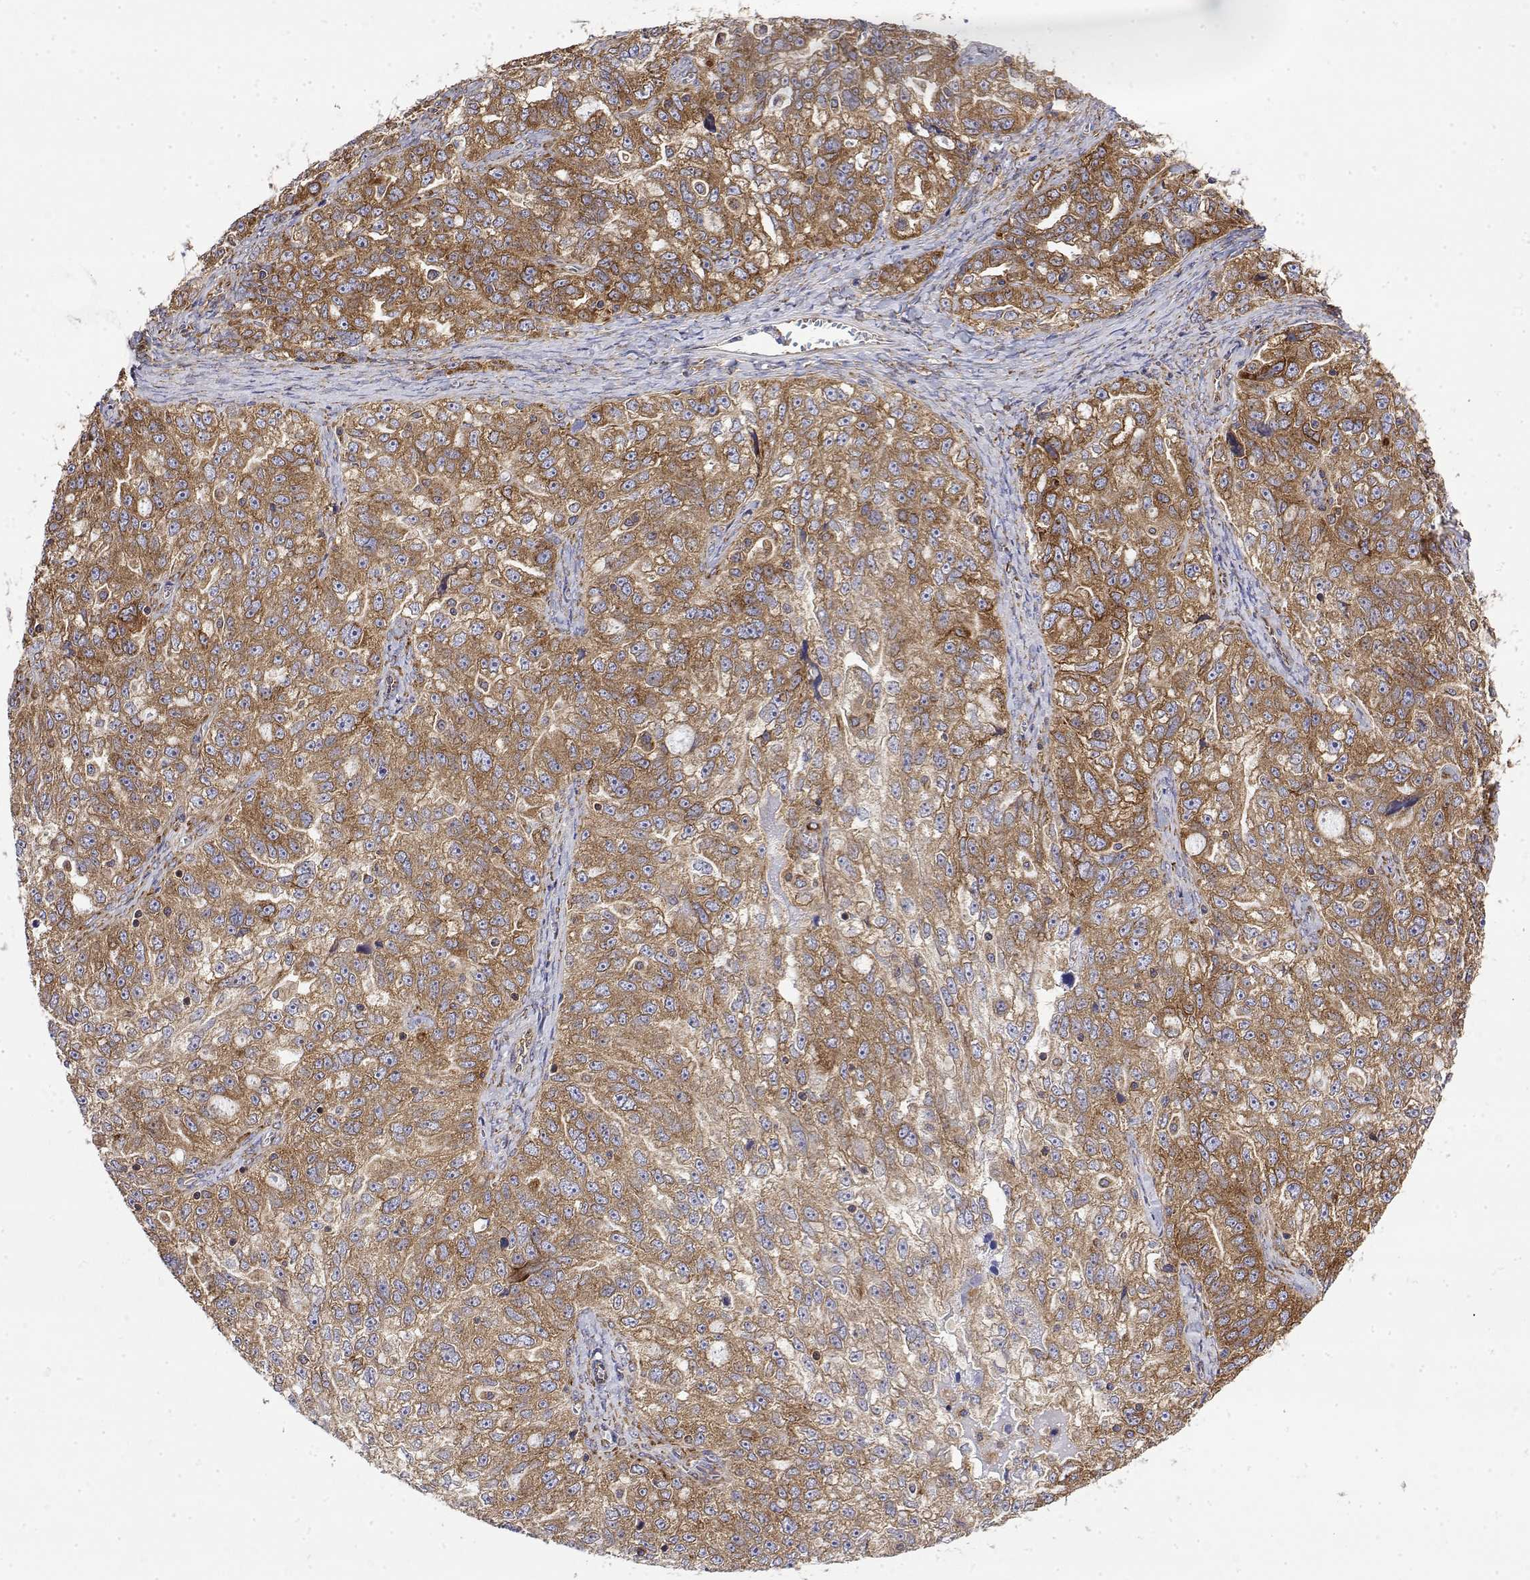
{"staining": {"intensity": "moderate", "quantity": ">75%", "location": "cytoplasmic/membranous"}, "tissue": "ovarian cancer", "cell_type": "Tumor cells", "image_type": "cancer", "snomed": [{"axis": "morphology", "description": "Cystadenocarcinoma, serous, NOS"}, {"axis": "topography", "description": "Ovary"}], "caption": "Approximately >75% of tumor cells in serous cystadenocarcinoma (ovarian) exhibit moderate cytoplasmic/membranous protein positivity as visualized by brown immunohistochemical staining.", "gene": "EEF1G", "patient": {"sex": "female", "age": 51}}